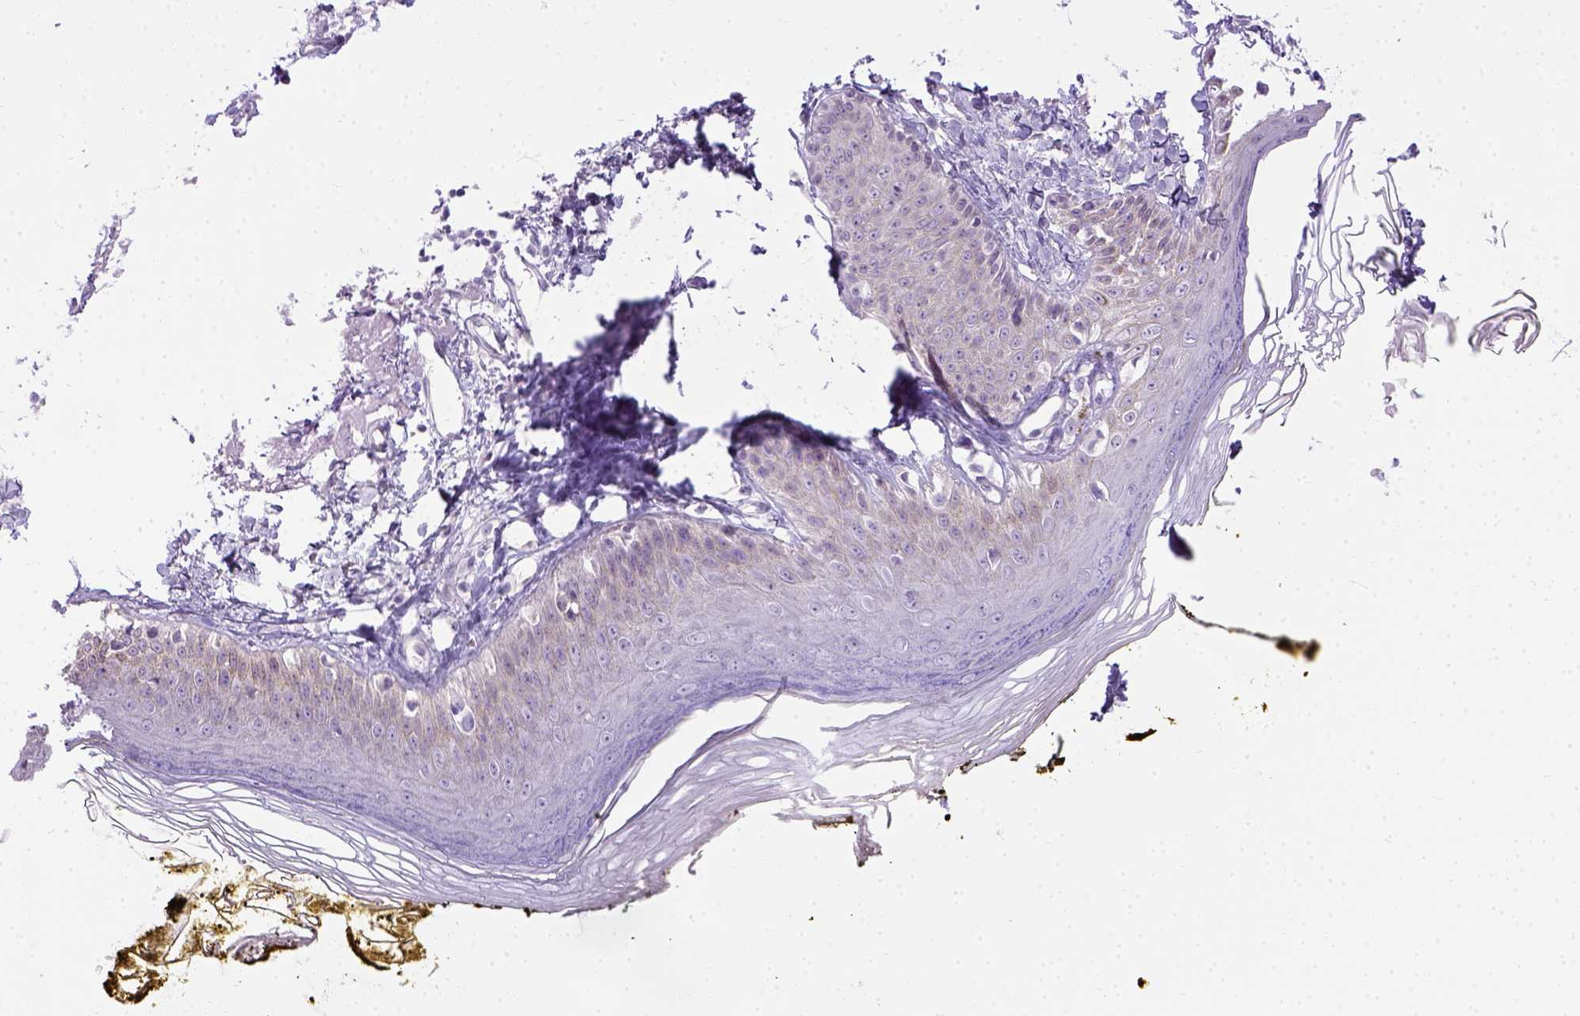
{"staining": {"intensity": "negative", "quantity": "none", "location": "none"}, "tissue": "skin", "cell_type": "Fibroblasts", "image_type": "normal", "snomed": [{"axis": "morphology", "description": "Normal tissue, NOS"}, {"axis": "topography", "description": "Skin"}], "caption": "DAB (3,3'-diaminobenzidine) immunohistochemical staining of benign human skin shows no significant positivity in fibroblasts. (Stains: DAB (3,3'-diaminobenzidine) IHC with hematoxylin counter stain, Microscopy: brightfield microscopy at high magnification).", "gene": "FAM184B", "patient": {"sex": "male", "age": 76}}